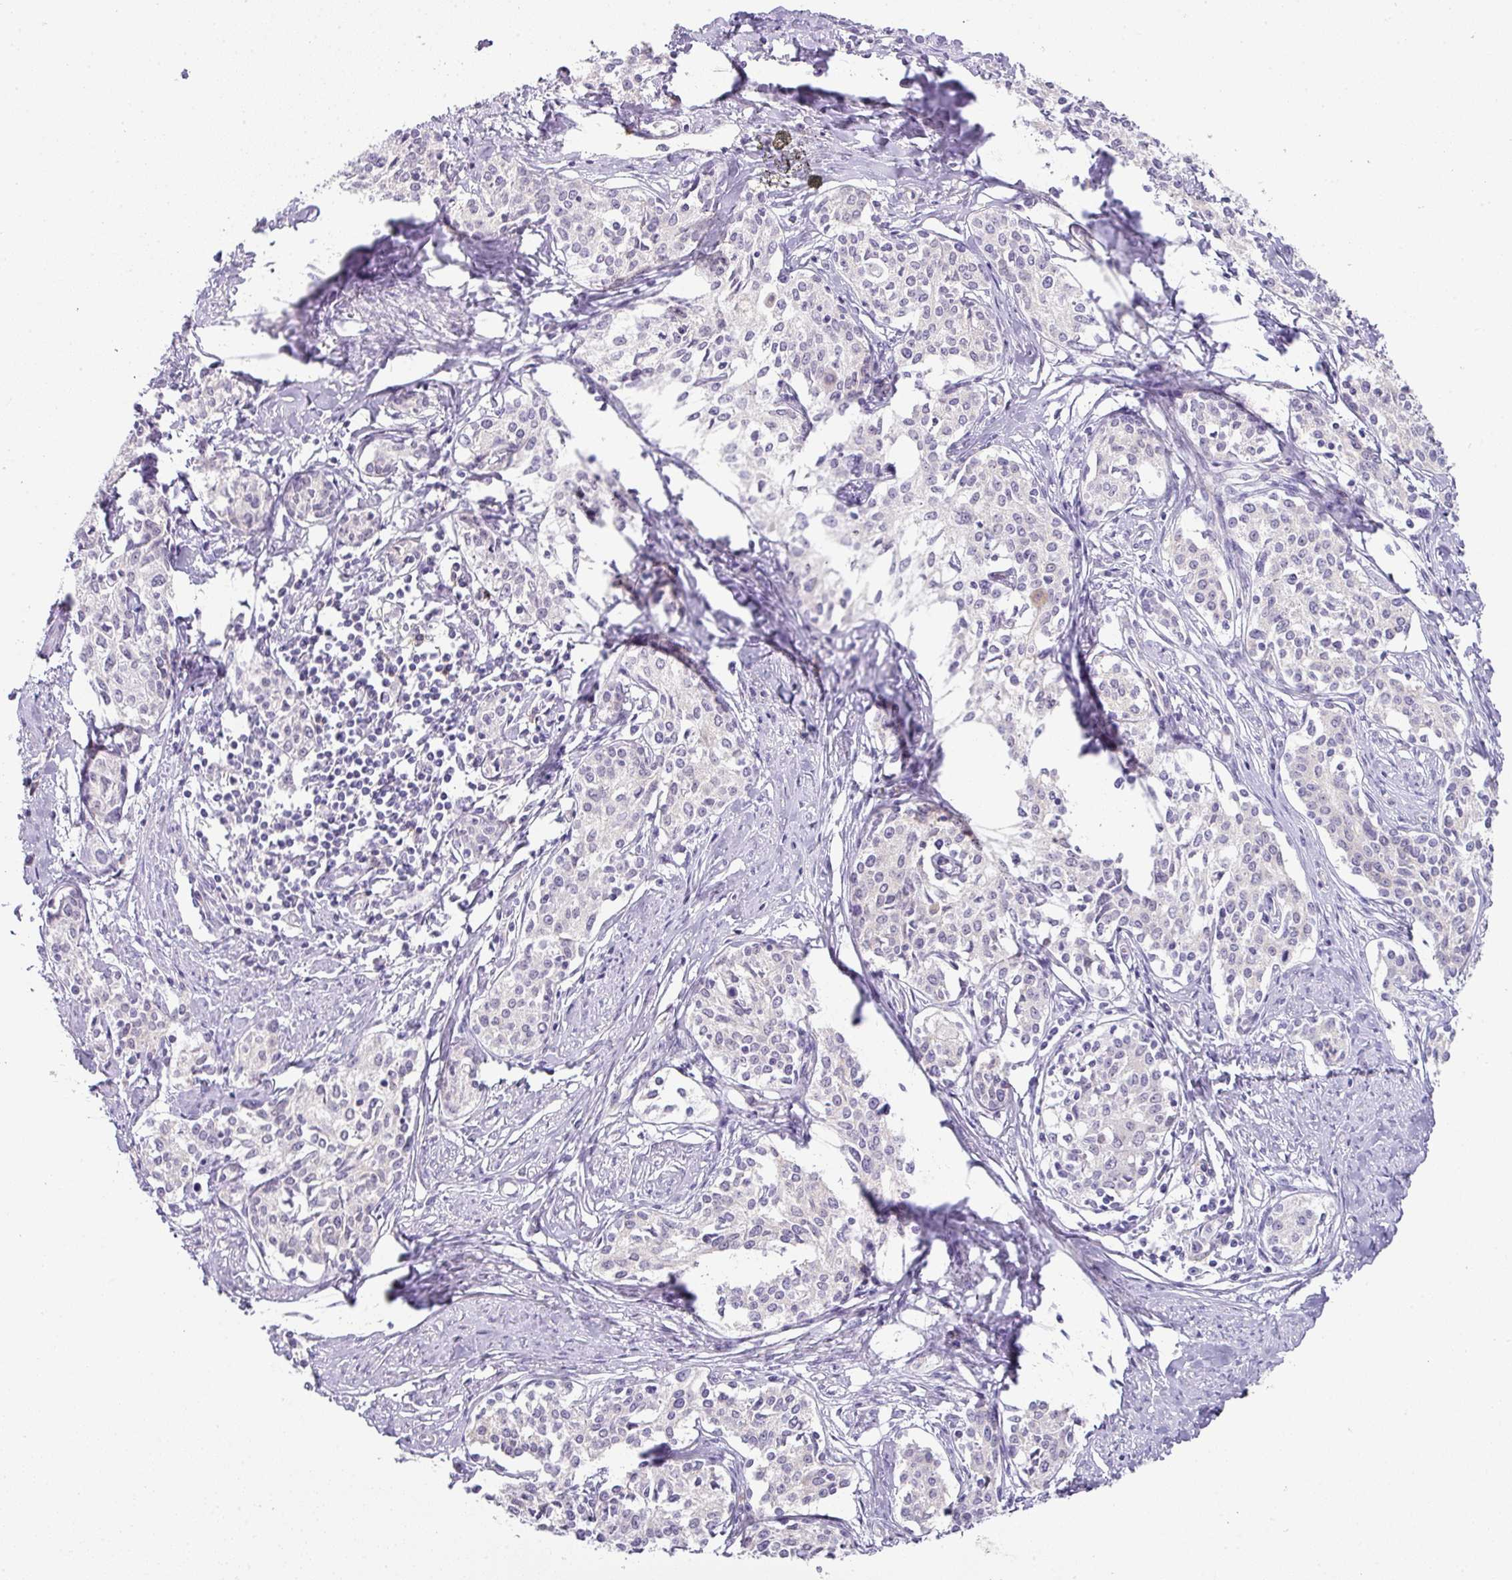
{"staining": {"intensity": "negative", "quantity": "none", "location": "none"}, "tissue": "cervical cancer", "cell_type": "Tumor cells", "image_type": "cancer", "snomed": [{"axis": "morphology", "description": "Squamous cell carcinoma, NOS"}, {"axis": "morphology", "description": "Adenocarcinoma, NOS"}, {"axis": "topography", "description": "Cervix"}], "caption": "Image shows no significant protein staining in tumor cells of cervical cancer.", "gene": "FGF17", "patient": {"sex": "female", "age": 52}}